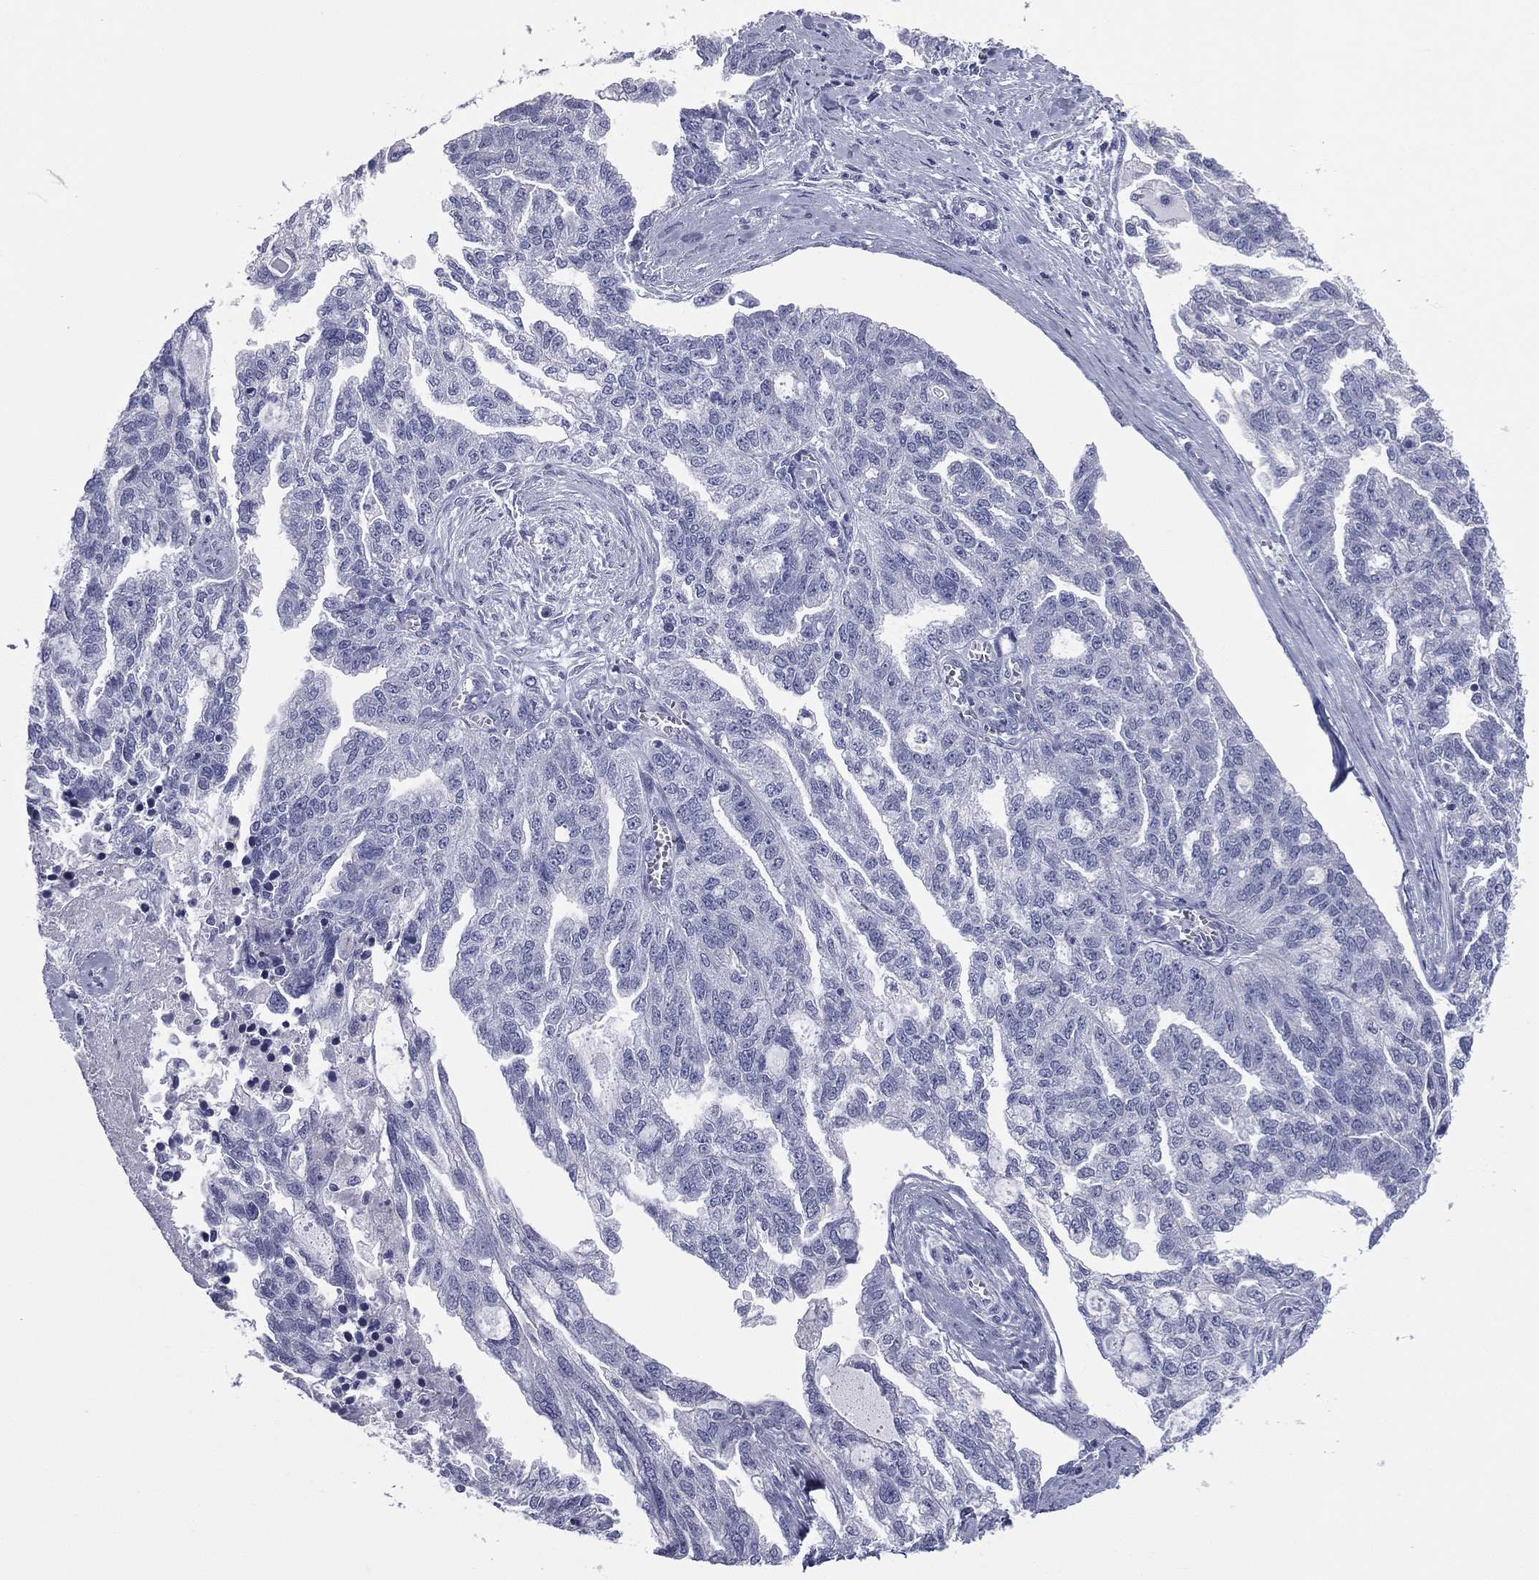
{"staining": {"intensity": "negative", "quantity": "none", "location": "none"}, "tissue": "ovarian cancer", "cell_type": "Tumor cells", "image_type": "cancer", "snomed": [{"axis": "morphology", "description": "Cystadenocarcinoma, serous, NOS"}, {"axis": "topography", "description": "Ovary"}], "caption": "Immunohistochemistry (IHC) micrograph of neoplastic tissue: ovarian serous cystadenocarcinoma stained with DAB shows no significant protein staining in tumor cells.", "gene": "MLN", "patient": {"sex": "female", "age": 51}}